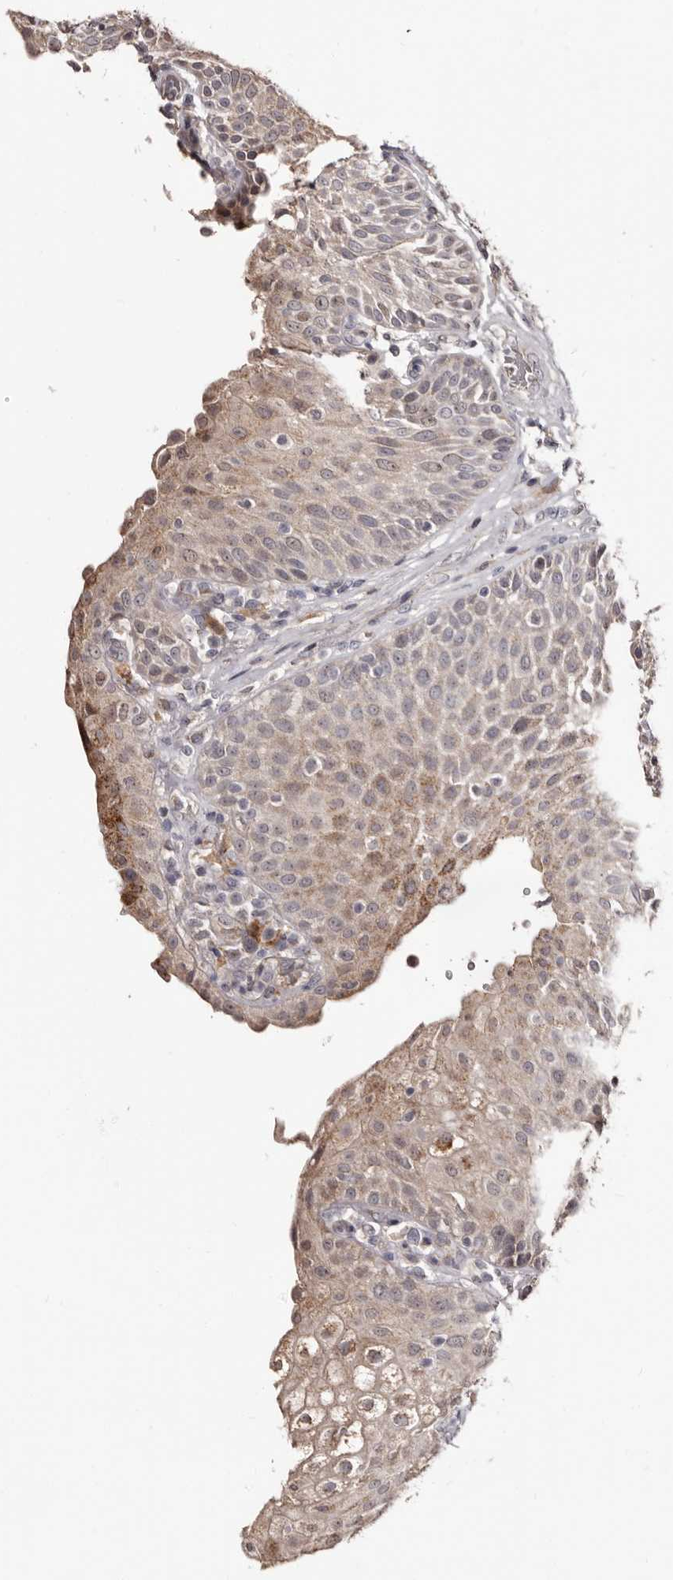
{"staining": {"intensity": "moderate", "quantity": "25%-75%", "location": "cytoplasmic/membranous"}, "tissue": "urinary bladder", "cell_type": "Urothelial cells", "image_type": "normal", "snomed": [{"axis": "morphology", "description": "Normal tissue, NOS"}, {"axis": "topography", "description": "Urinary bladder"}], "caption": "The image displays a brown stain indicating the presence of a protein in the cytoplasmic/membranous of urothelial cells in urinary bladder. The staining was performed using DAB, with brown indicating positive protein expression. Nuclei are stained blue with hematoxylin.", "gene": "PTAFR", "patient": {"sex": "female", "age": 62}}